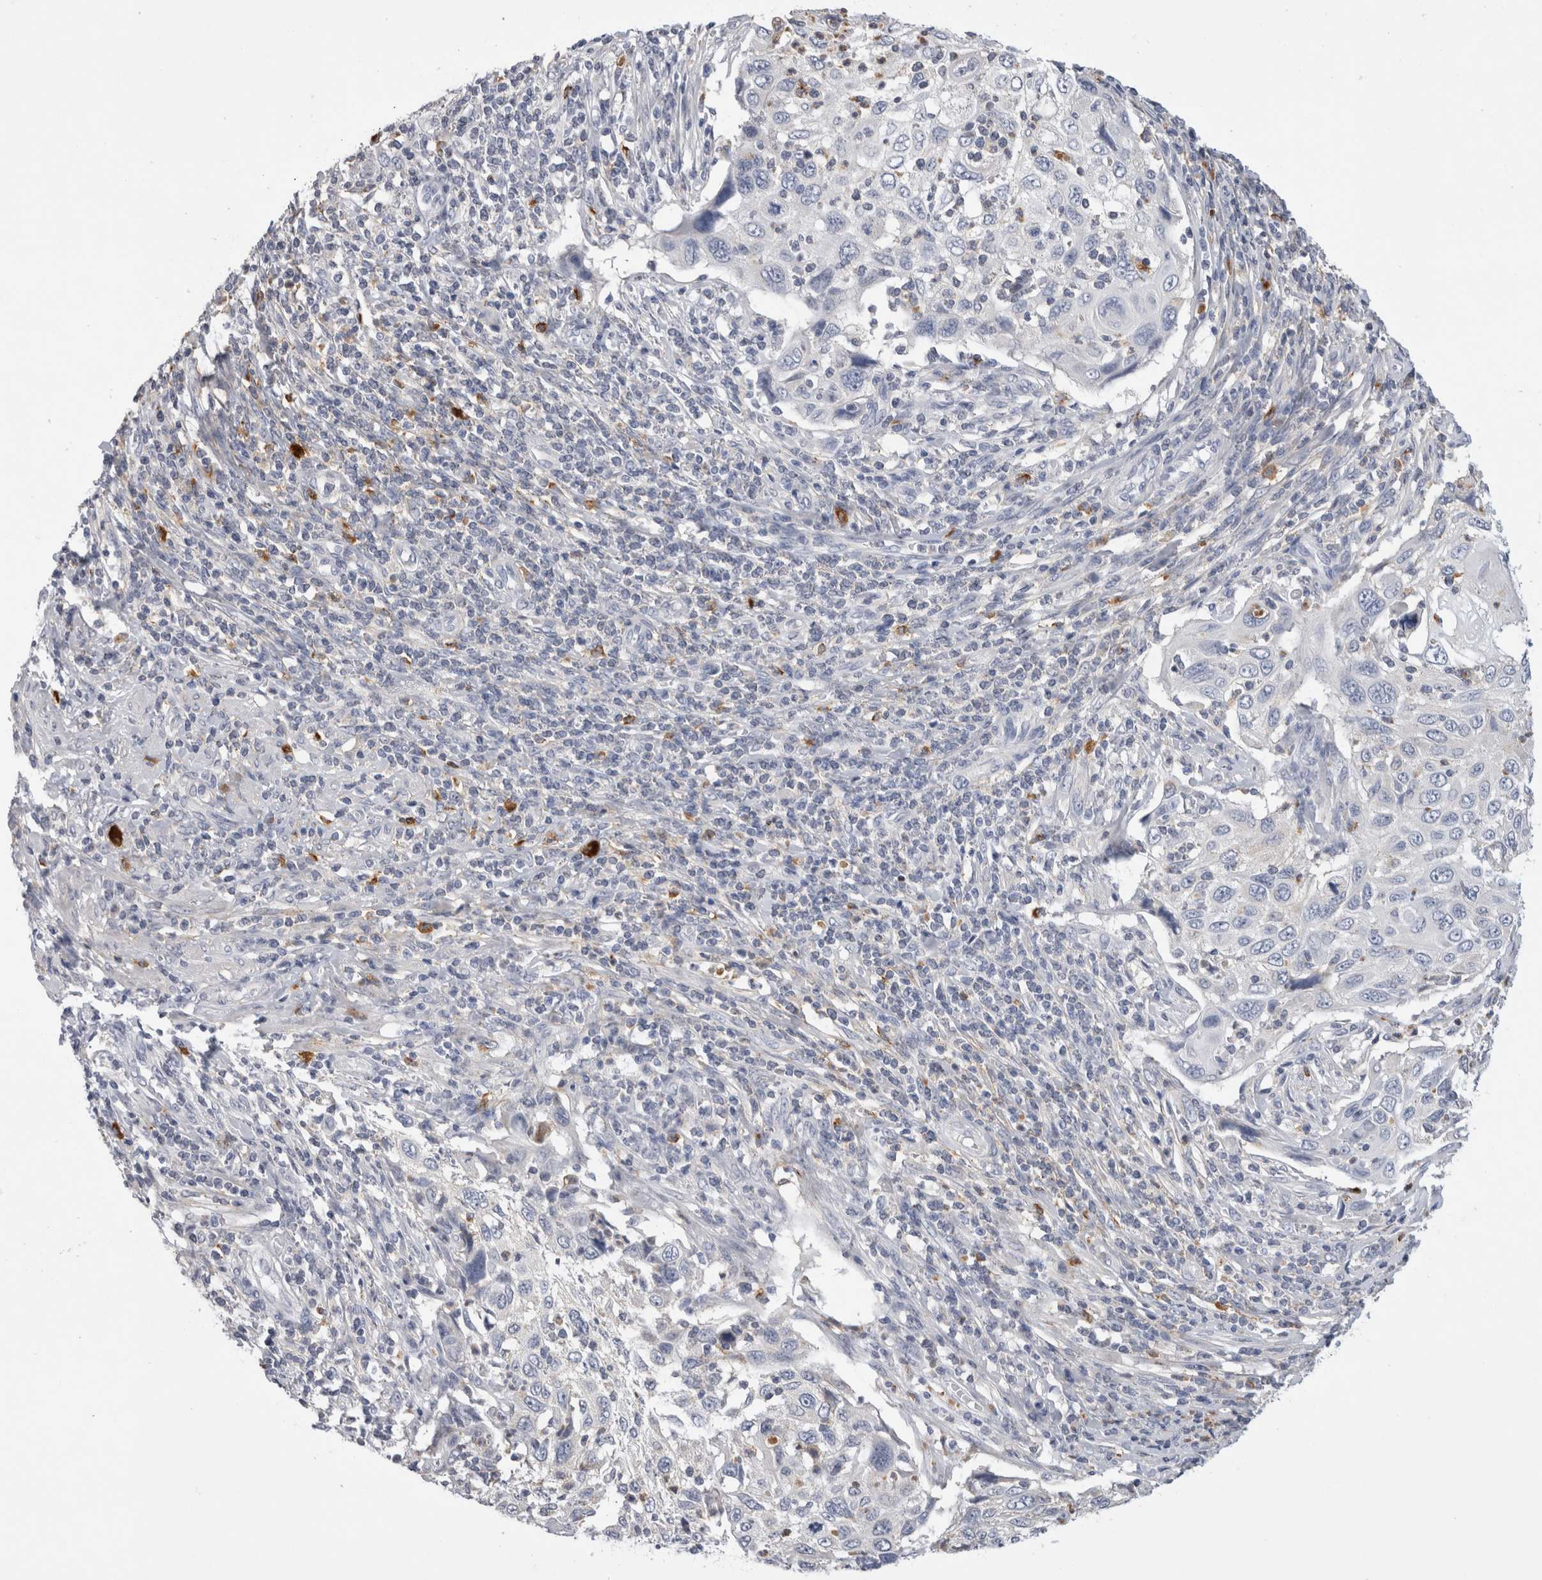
{"staining": {"intensity": "negative", "quantity": "none", "location": "none"}, "tissue": "cervical cancer", "cell_type": "Tumor cells", "image_type": "cancer", "snomed": [{"axis": "morphology", "description": "Squamous cell carcinoma, NOS"}, {"axis": "topography", "description": "Cervix"}], "caption": "Tumor cells show no significant expression in cervical squamous cell carcinoma.", "gene": "CD63", "patient": {"sex": "female", "age": 70}}